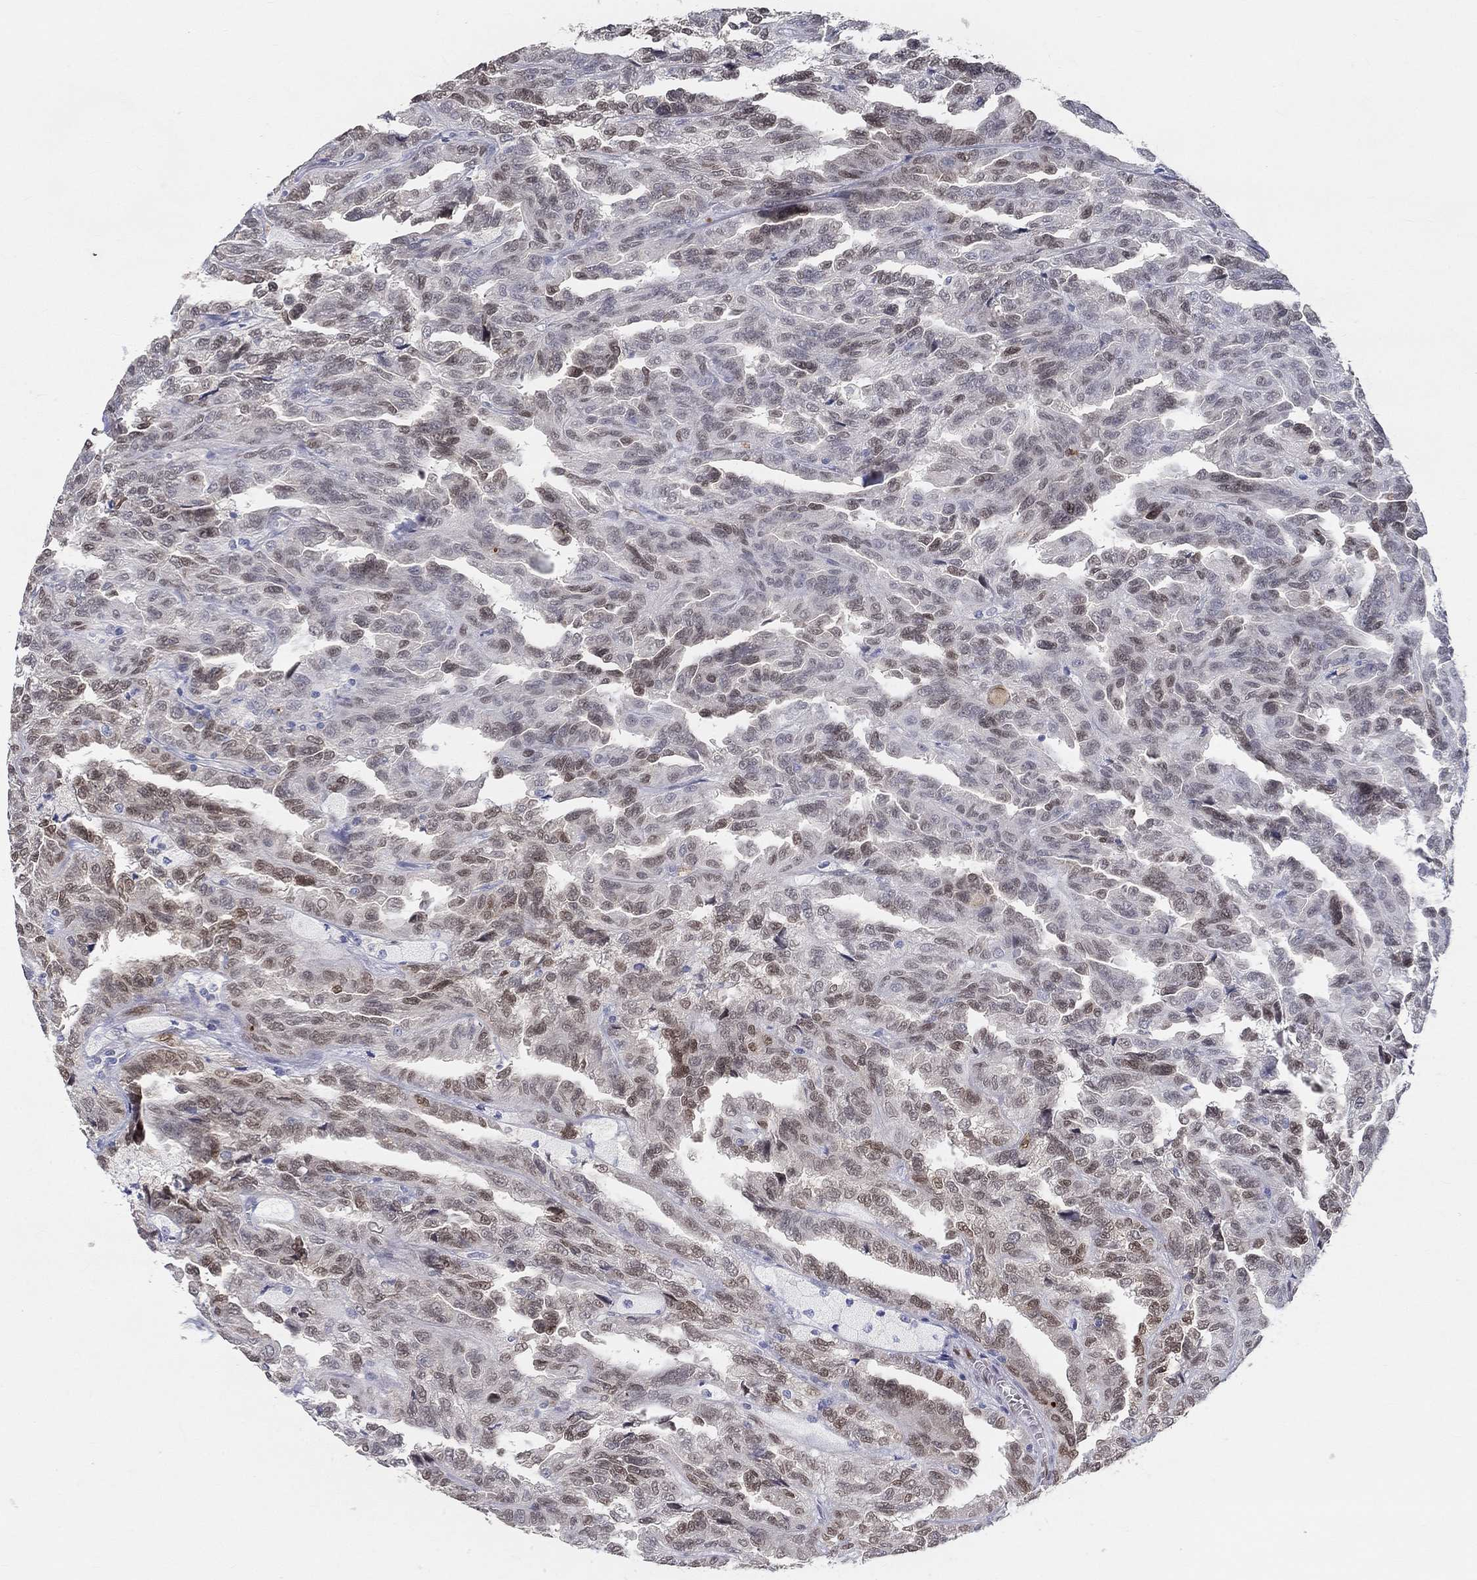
{"staining": {"intensity": "moderate", "quantity": "25%-75%", "location": "nuclear"}, "tissue": "renal cancer", "cell_type": "Tumor cells", "image_type": "cancer", "snomed": [{"axis": "morphology", "description": "Adenocarcinoma, NOS"}, {"axis": "topography", "description": "Kidney"}], "caption": "Protein staining displays moderate nuclear staining in about 25%-75% of tumor cells in adenocarcinoma (renal).", "gene": "FGF2", "patient": {"sex": "male", "age": 79}}